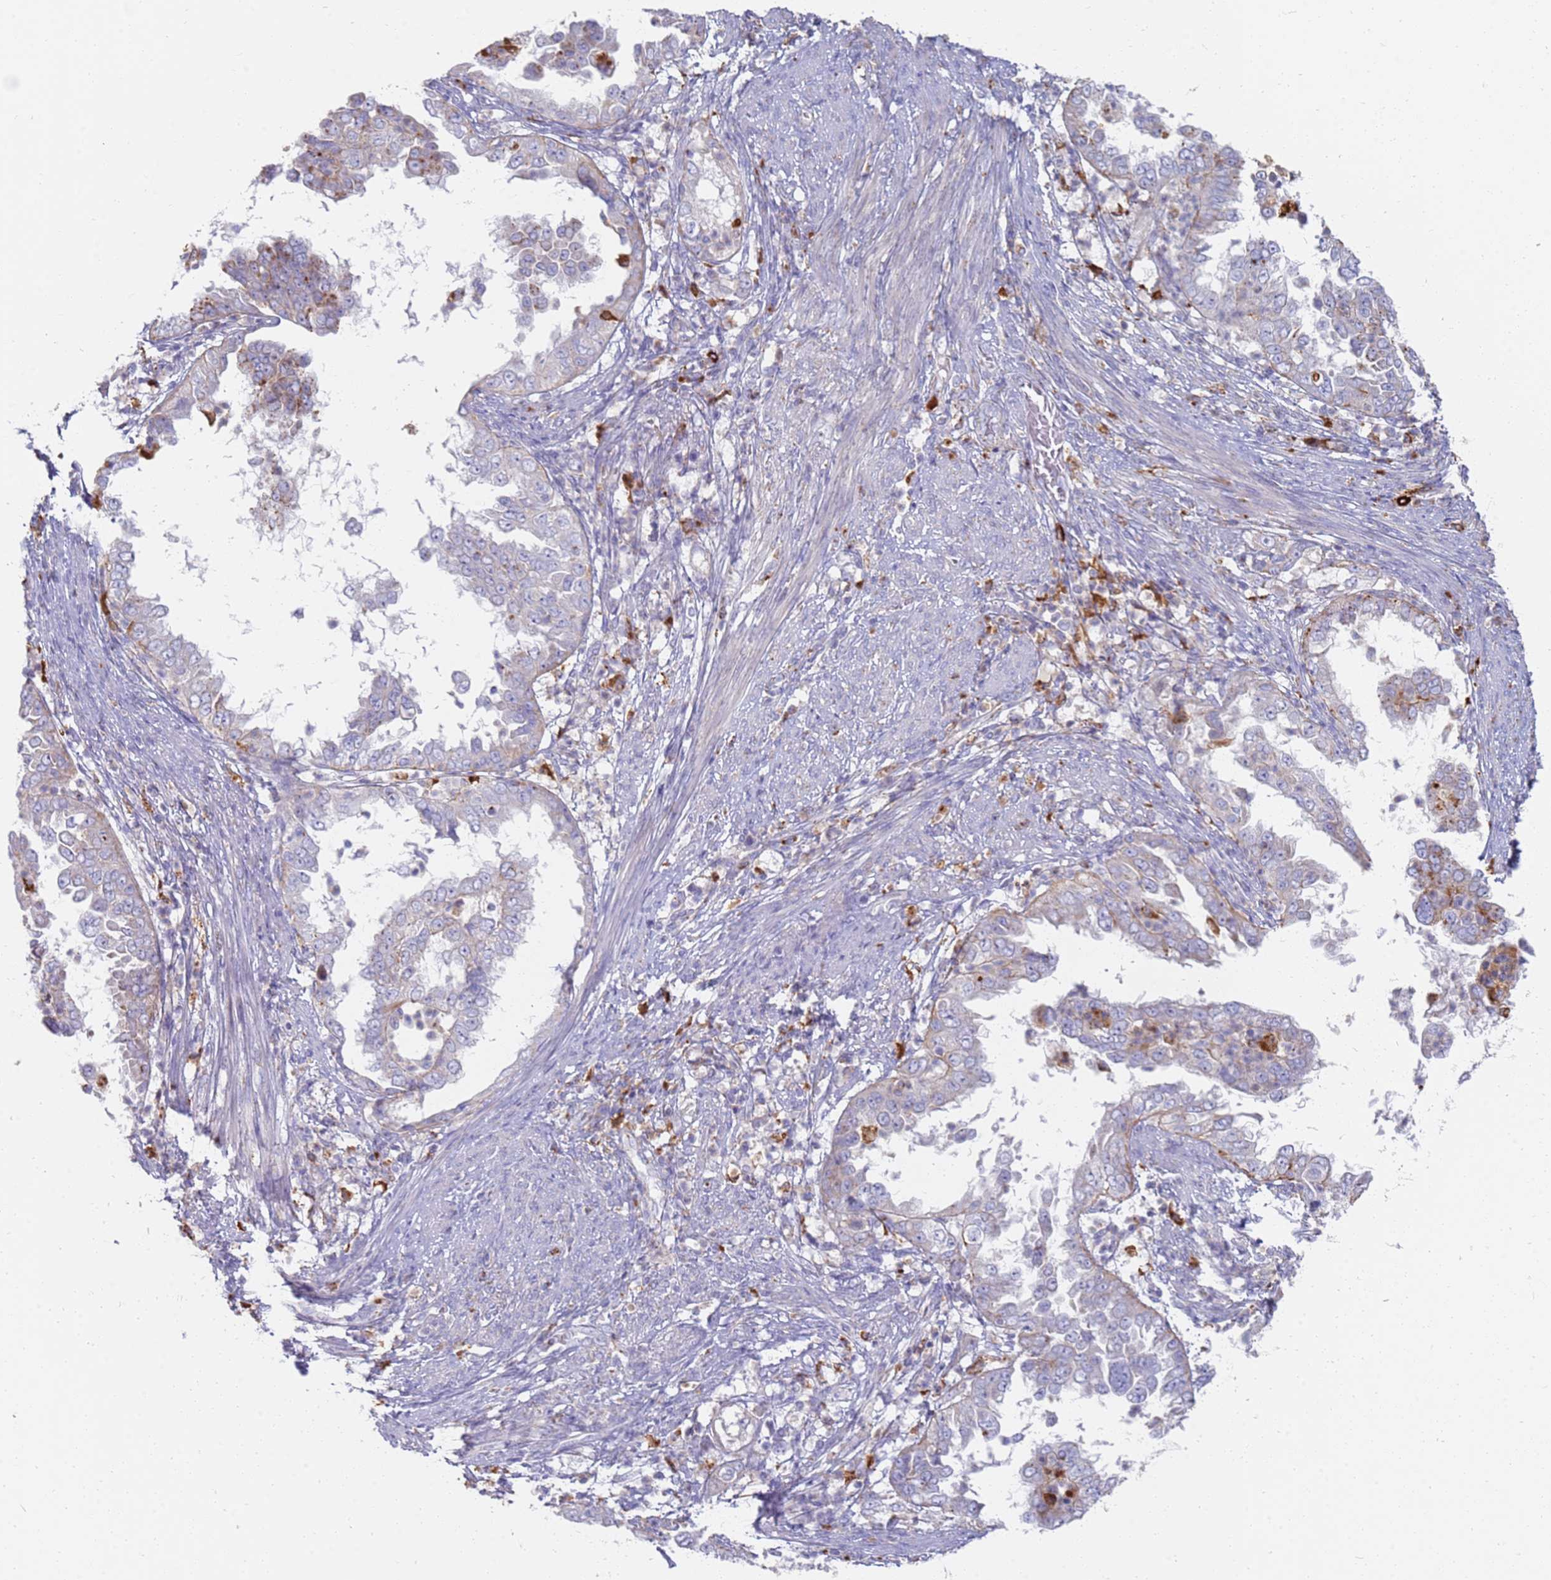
{"staining": {"intensity": "negative", "quantity": "none", "location": "none"}, "tissue": "endometrial cancer", "cell_type": "Tumor cells", "image_type": "cancer", "snomed": [{"axis": "morphology", "description": "Adenocarcinoma, NOS"}, {"axis": "topography", "description": "Endometrium"}], "caption": "Protein analysis of endometrial cancer (adenocarcinoma) demonstrates no significant positivity in tumor cells. (Brightfield microscopy of DAB immunohistochemistry at high magnification).", "gene": "TMEM229B", "patient": {"sex": "female", "age": 85}}